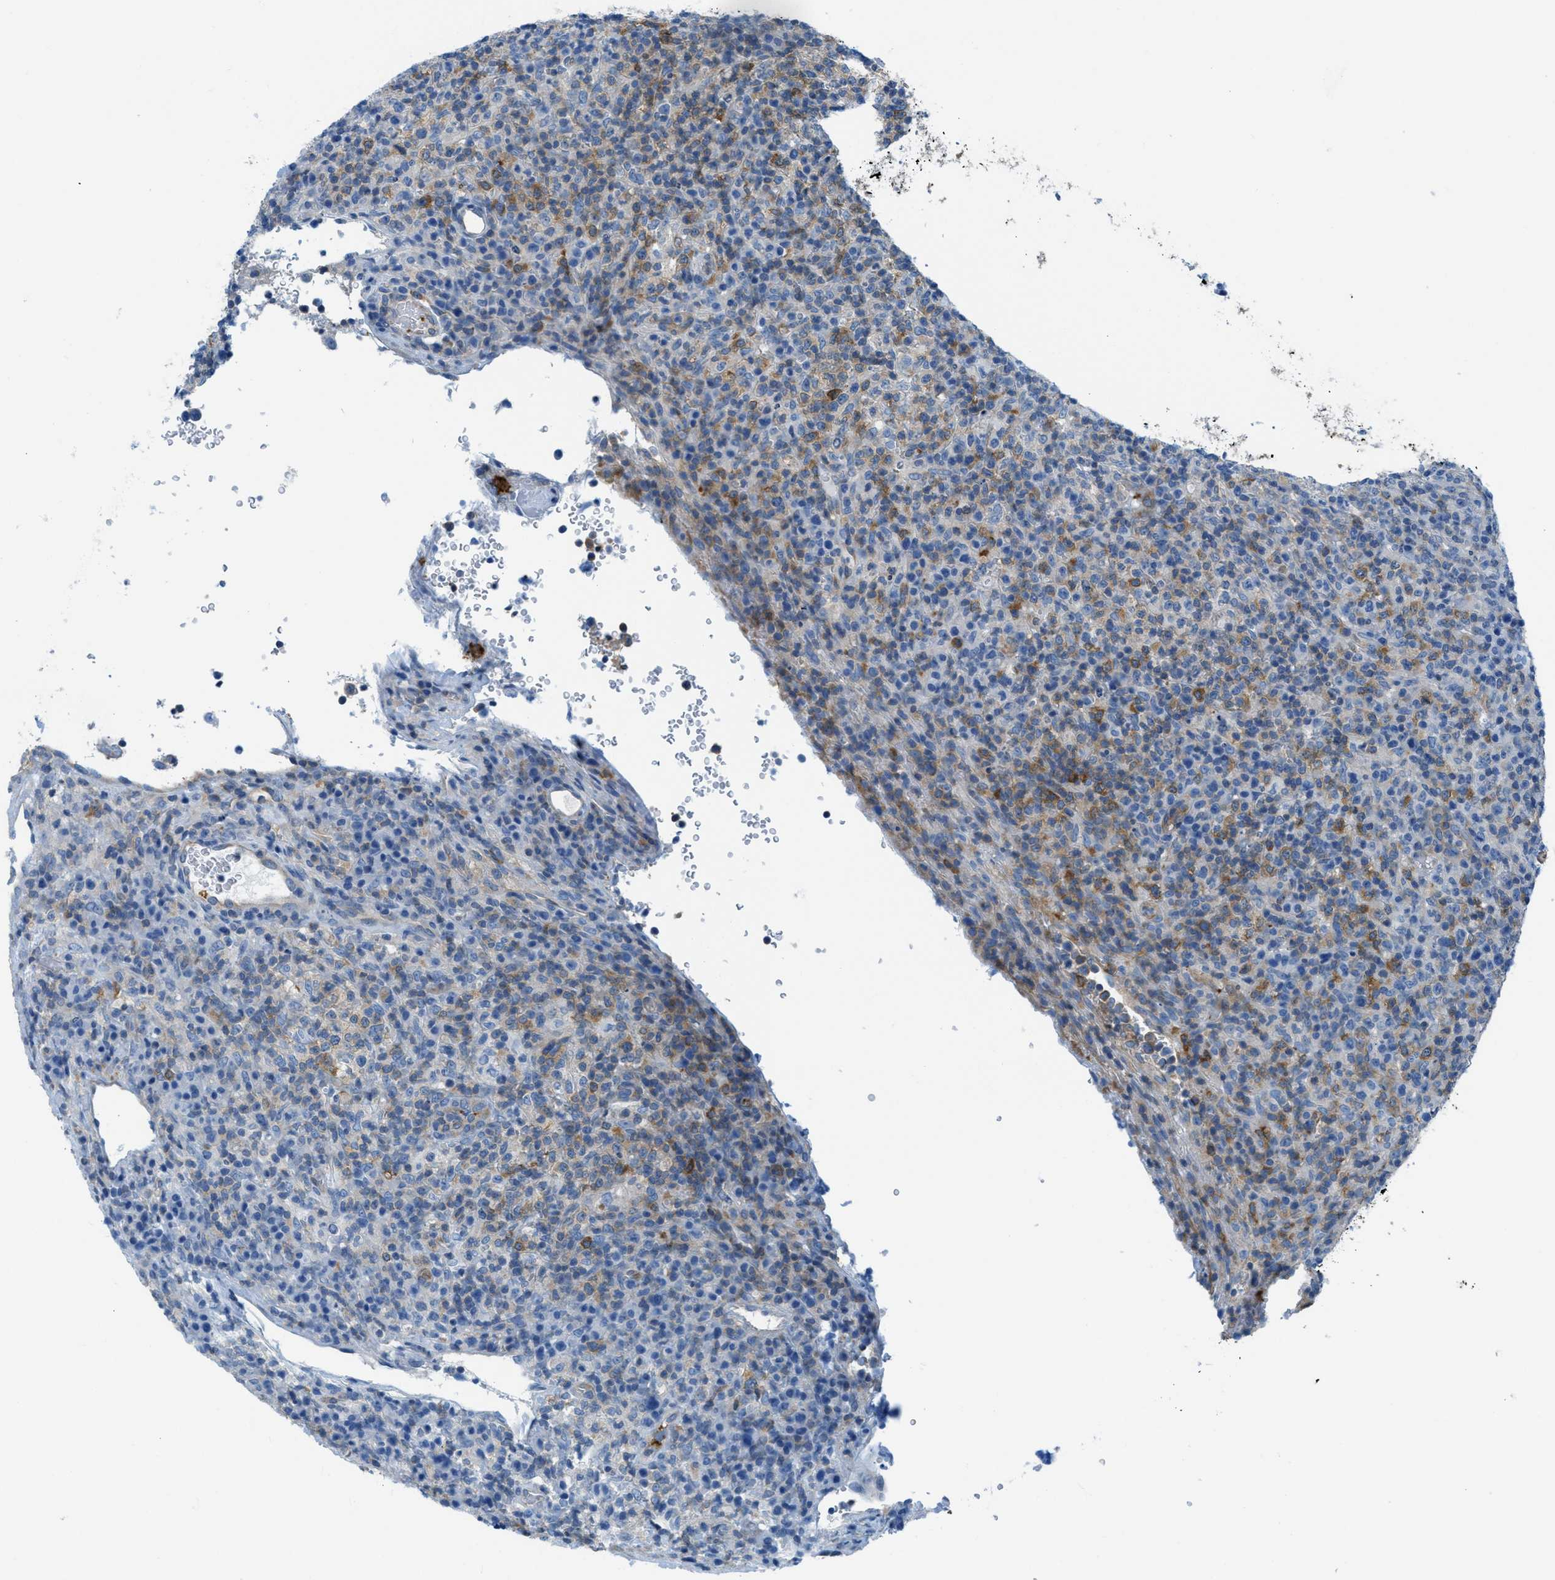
{"staining": {"intensity": "moderate", "quantity": "25%-75%", "location": "cytoplasmic/membranous"}, "tissue": "lymphoma", "cell_type": "Tumor cells", "image_type": "cancer", "snomed": [{"axis": "morphology", "description": "Malignant lymphoma, non-Hodgkin's type, High grade"}, {"axis": "topography", "description": "Lymph node"}], "caption": "Immunohistochemistry (IHC) of high-grade malignant lymphoma, non-Hodgkin's type displays medium levels of moderate cytoplasmic/membranous staining in approximately 25%-75% of tumor cells. (Brightfield microscopy of DAB IHC at high magnification).", "gene": "MAPRE2", "patient": {"sex": "female", "age": 76}}